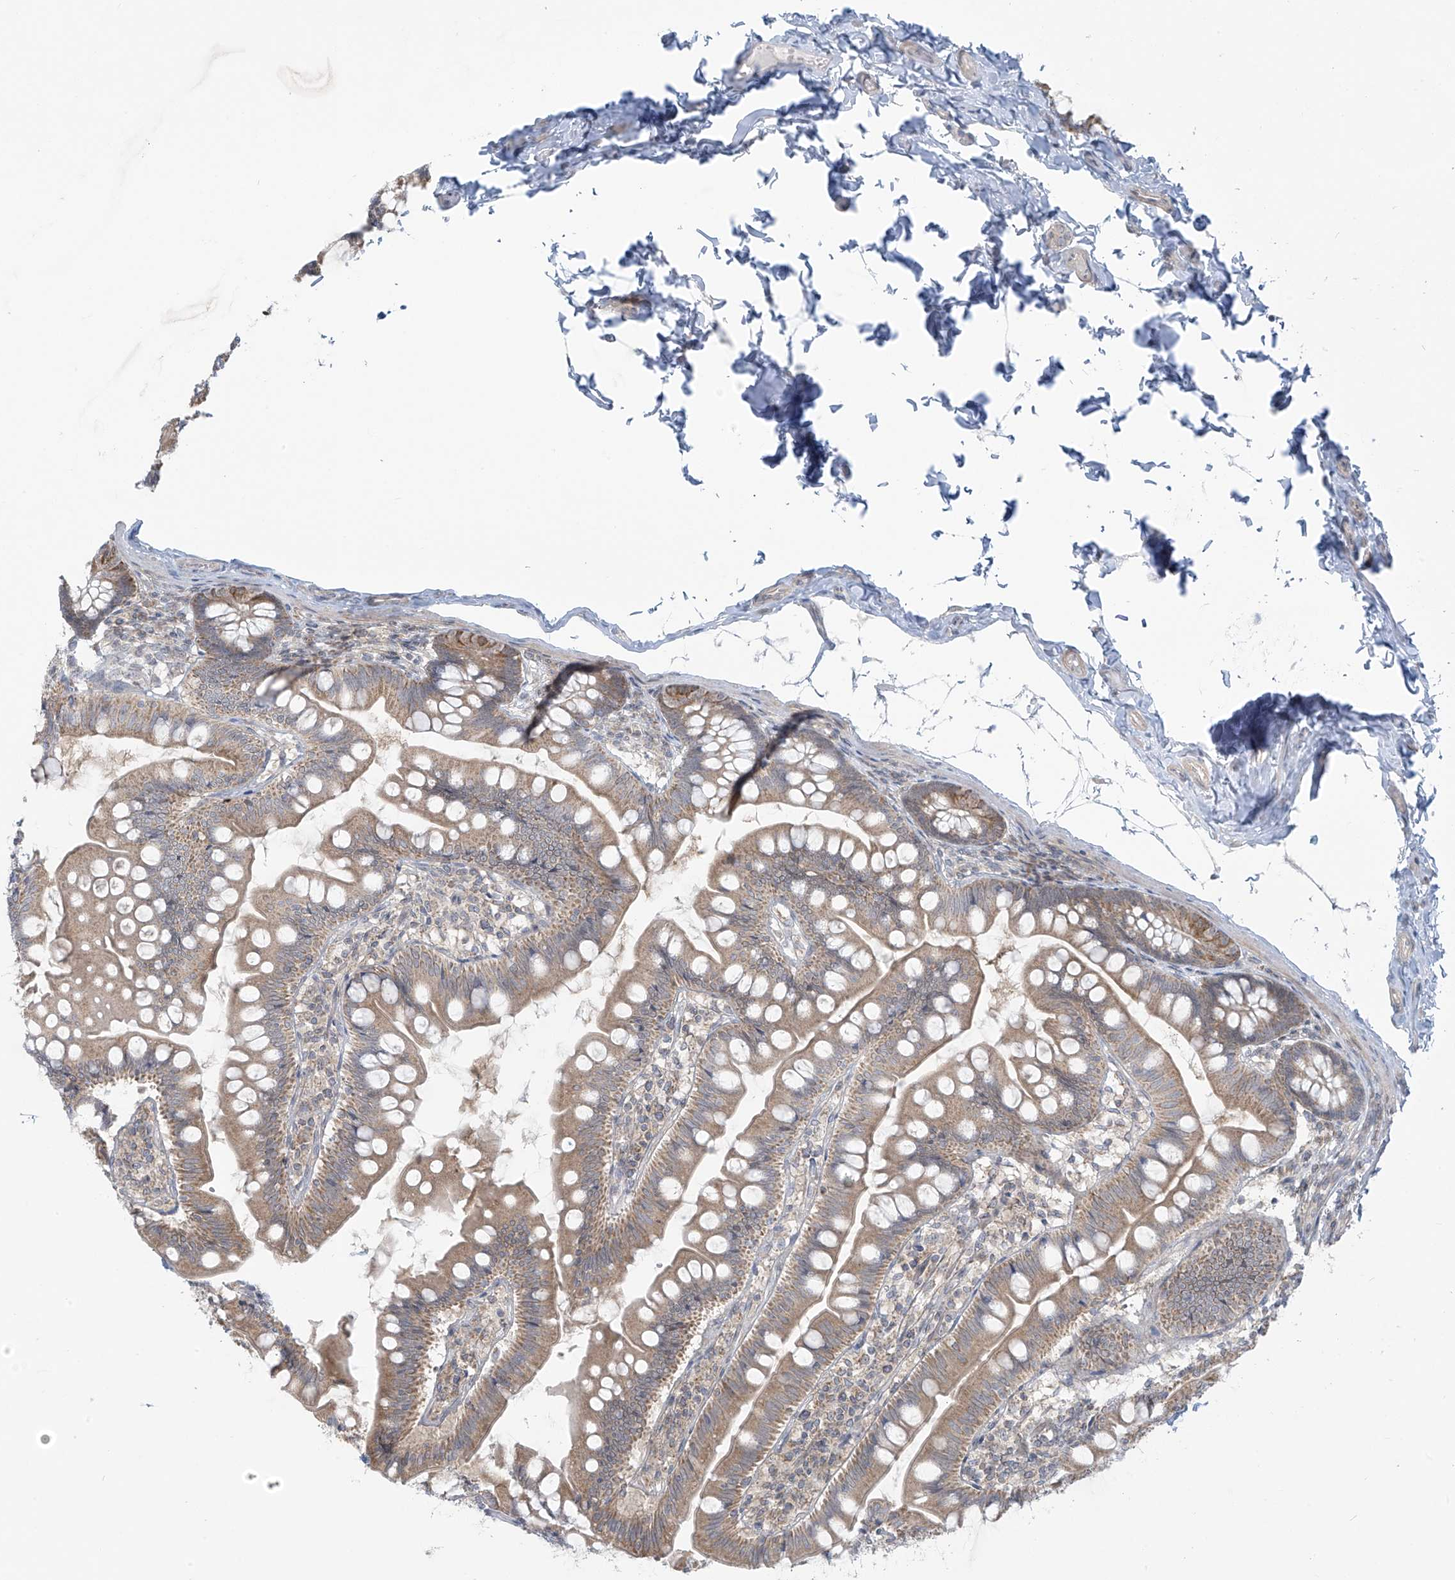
{"staining": {"intensity": "moderate", "quantity": ">75%", "location": "cytoplasmic/membranous"}, "tissue": "small intestine", "cell_type": "Glandular cells", "image_type": "normal", "snomed": [{"axis": "morphology", "description": "Normal tissue, NOS"}, {"axis": "topography", "description": "Small intestine"}], "caption": "Glandular cells reveal moderate cytoplasmic/membranous staining in about >75% of cells in unremarkable small intestine.", "gene": "HDDC2", "patient": {"sex": "male", "age": 7}}